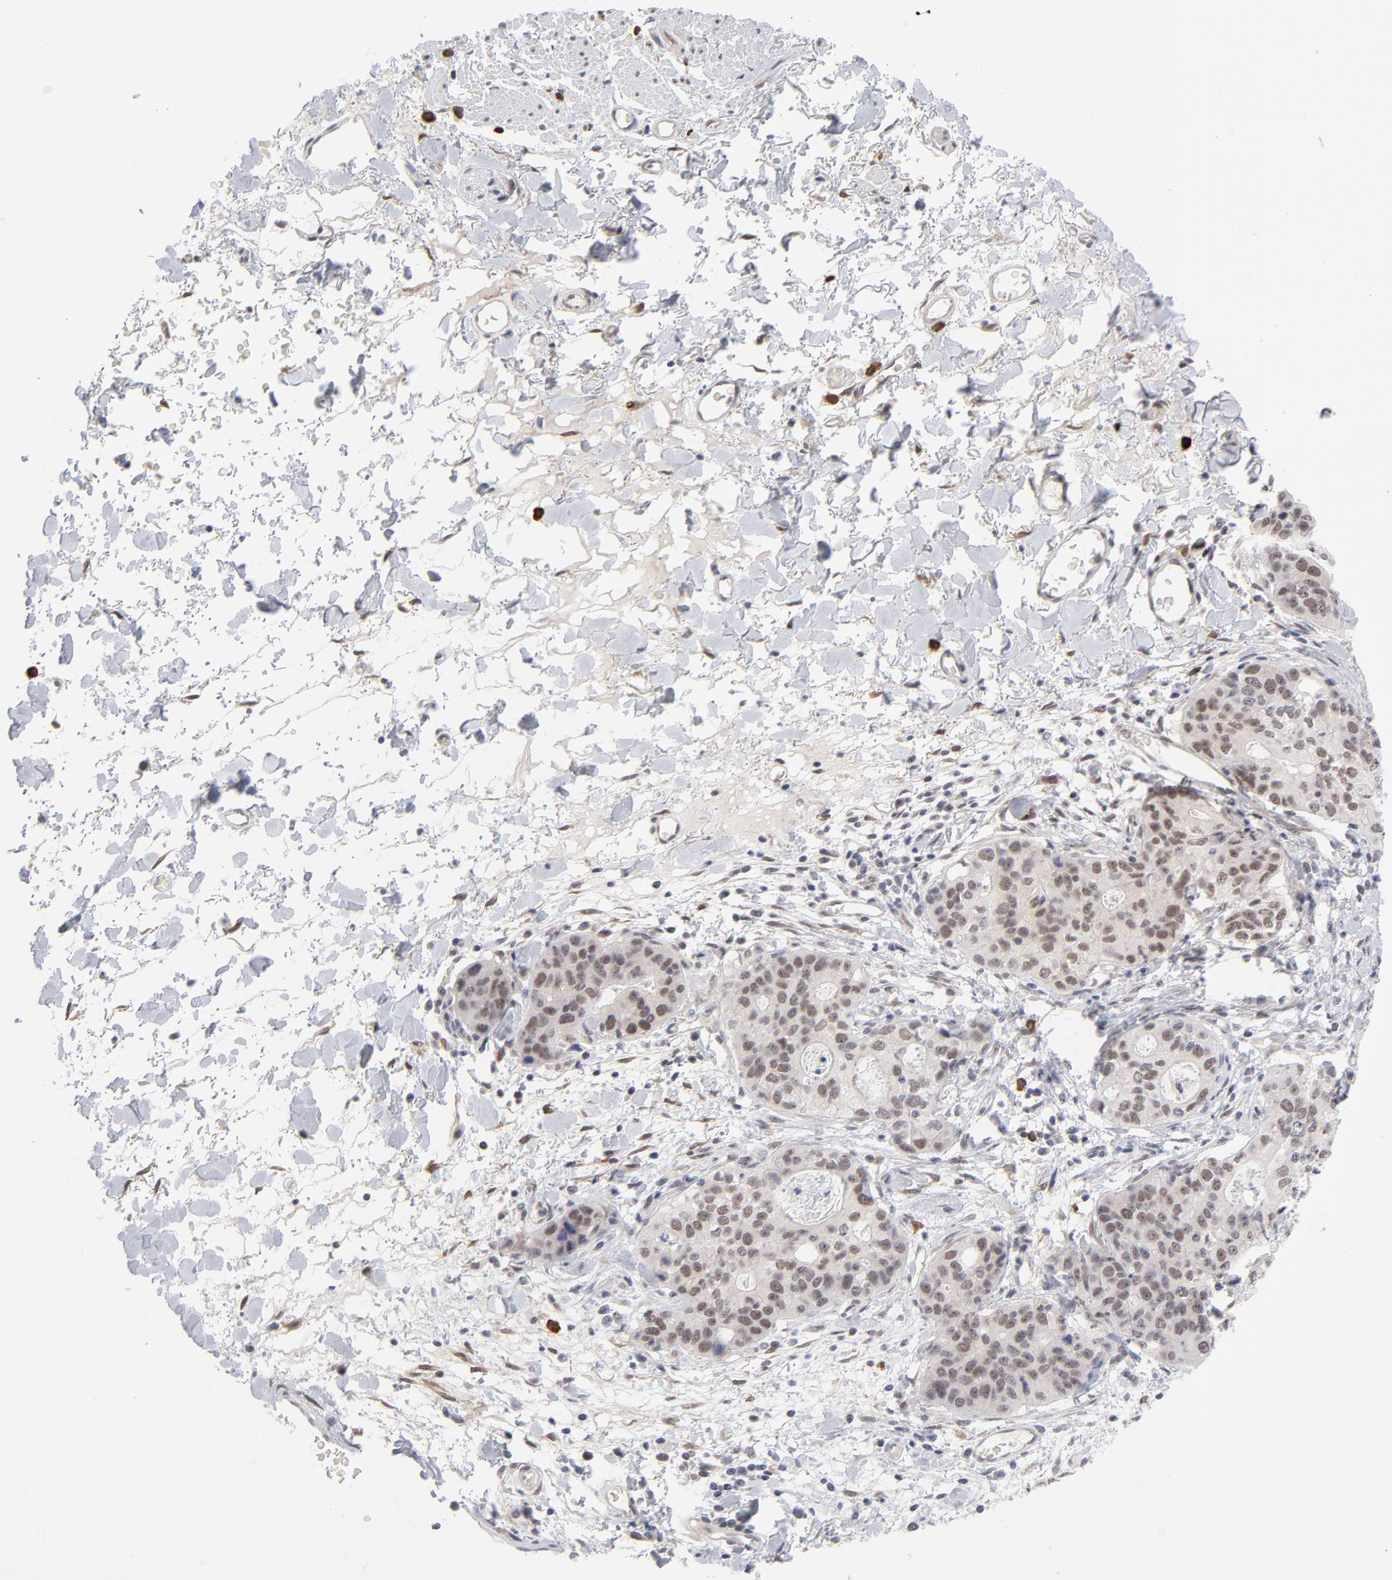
{"staining": {"intensity": "moderate", "quantity": ">75%", "location": "cytoplasmic/membranous,nuclear"}, "tissue": "stomach cancer", "cell_type": "Tumor cells", "image_type": "cancer", "snomed": [{"axis": "morphology", "description": "Adenocarcinoma, NOS"}, {"axis": "topography", "description": "Esophagus"}, {"axis": "topography", "description": "Stomach"}], "caption": "Stomach cancer (adenocarcinoma) was stained to show a protein in brown. There is medium levels of moderate cytoplasmic/membranous and nuclear positivity in about >75% of tumor cells.", "gene": "NBN", "patient": {"sex": "male", "age": 74}}